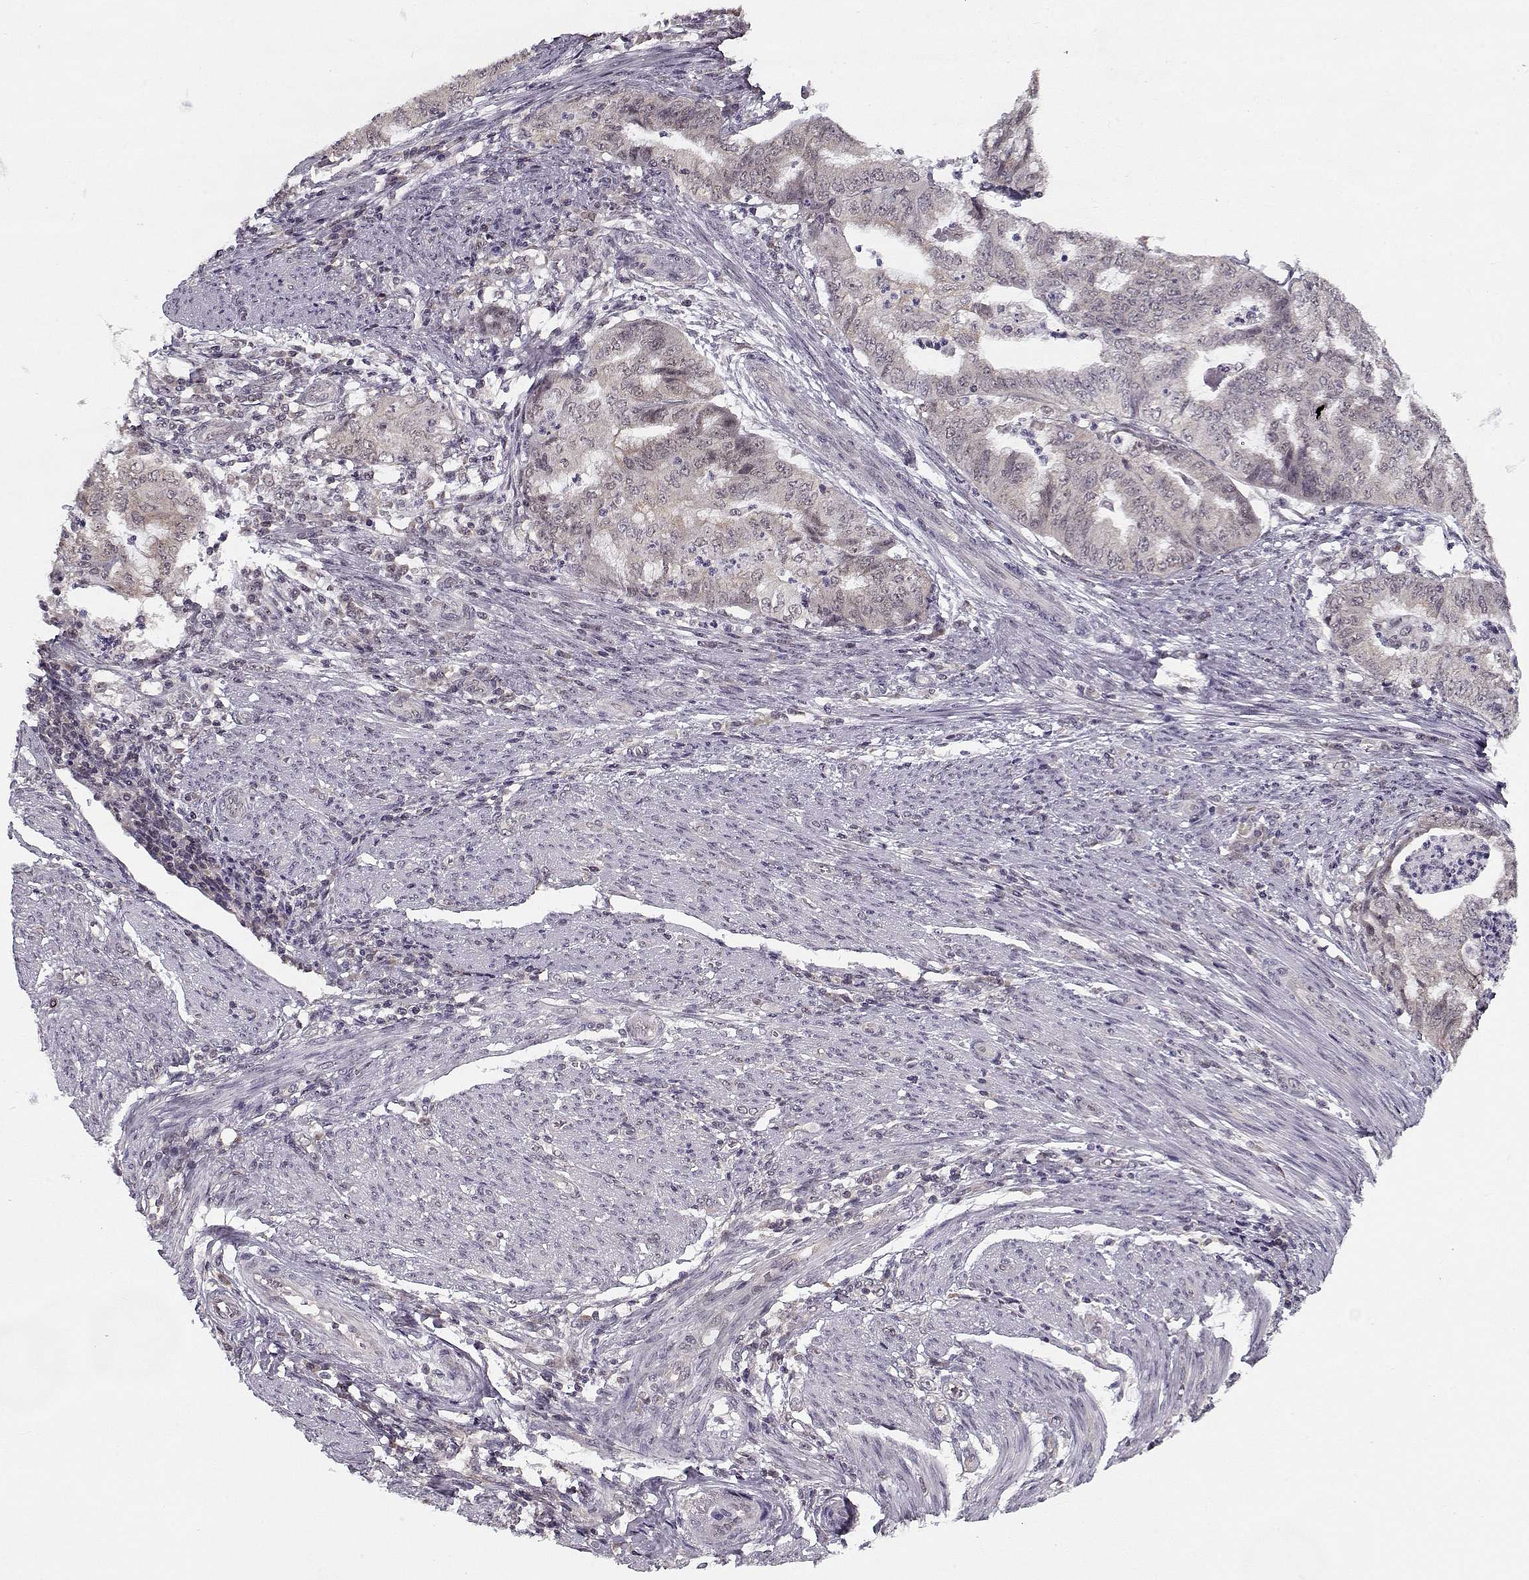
{"staining": {"intensity": "negative", "quantity": "none", "location": "none"}, "tissue": "endometrial cancer", "cell_type": "Tumor cells", "image_type": "cancer", "snomed": [{"axis": "morphology", "description": "Adenocarcinoma, NOS"}, {"axis": "topography", "description": "Endometrium"}], "caption": "Immunohistochemical staining of human endometrial cancer (adenocarcinoma) displays no significant expression in tumor cells.", "gene": "TESPA1", "patient": {"sex": "female", "age": 79}}